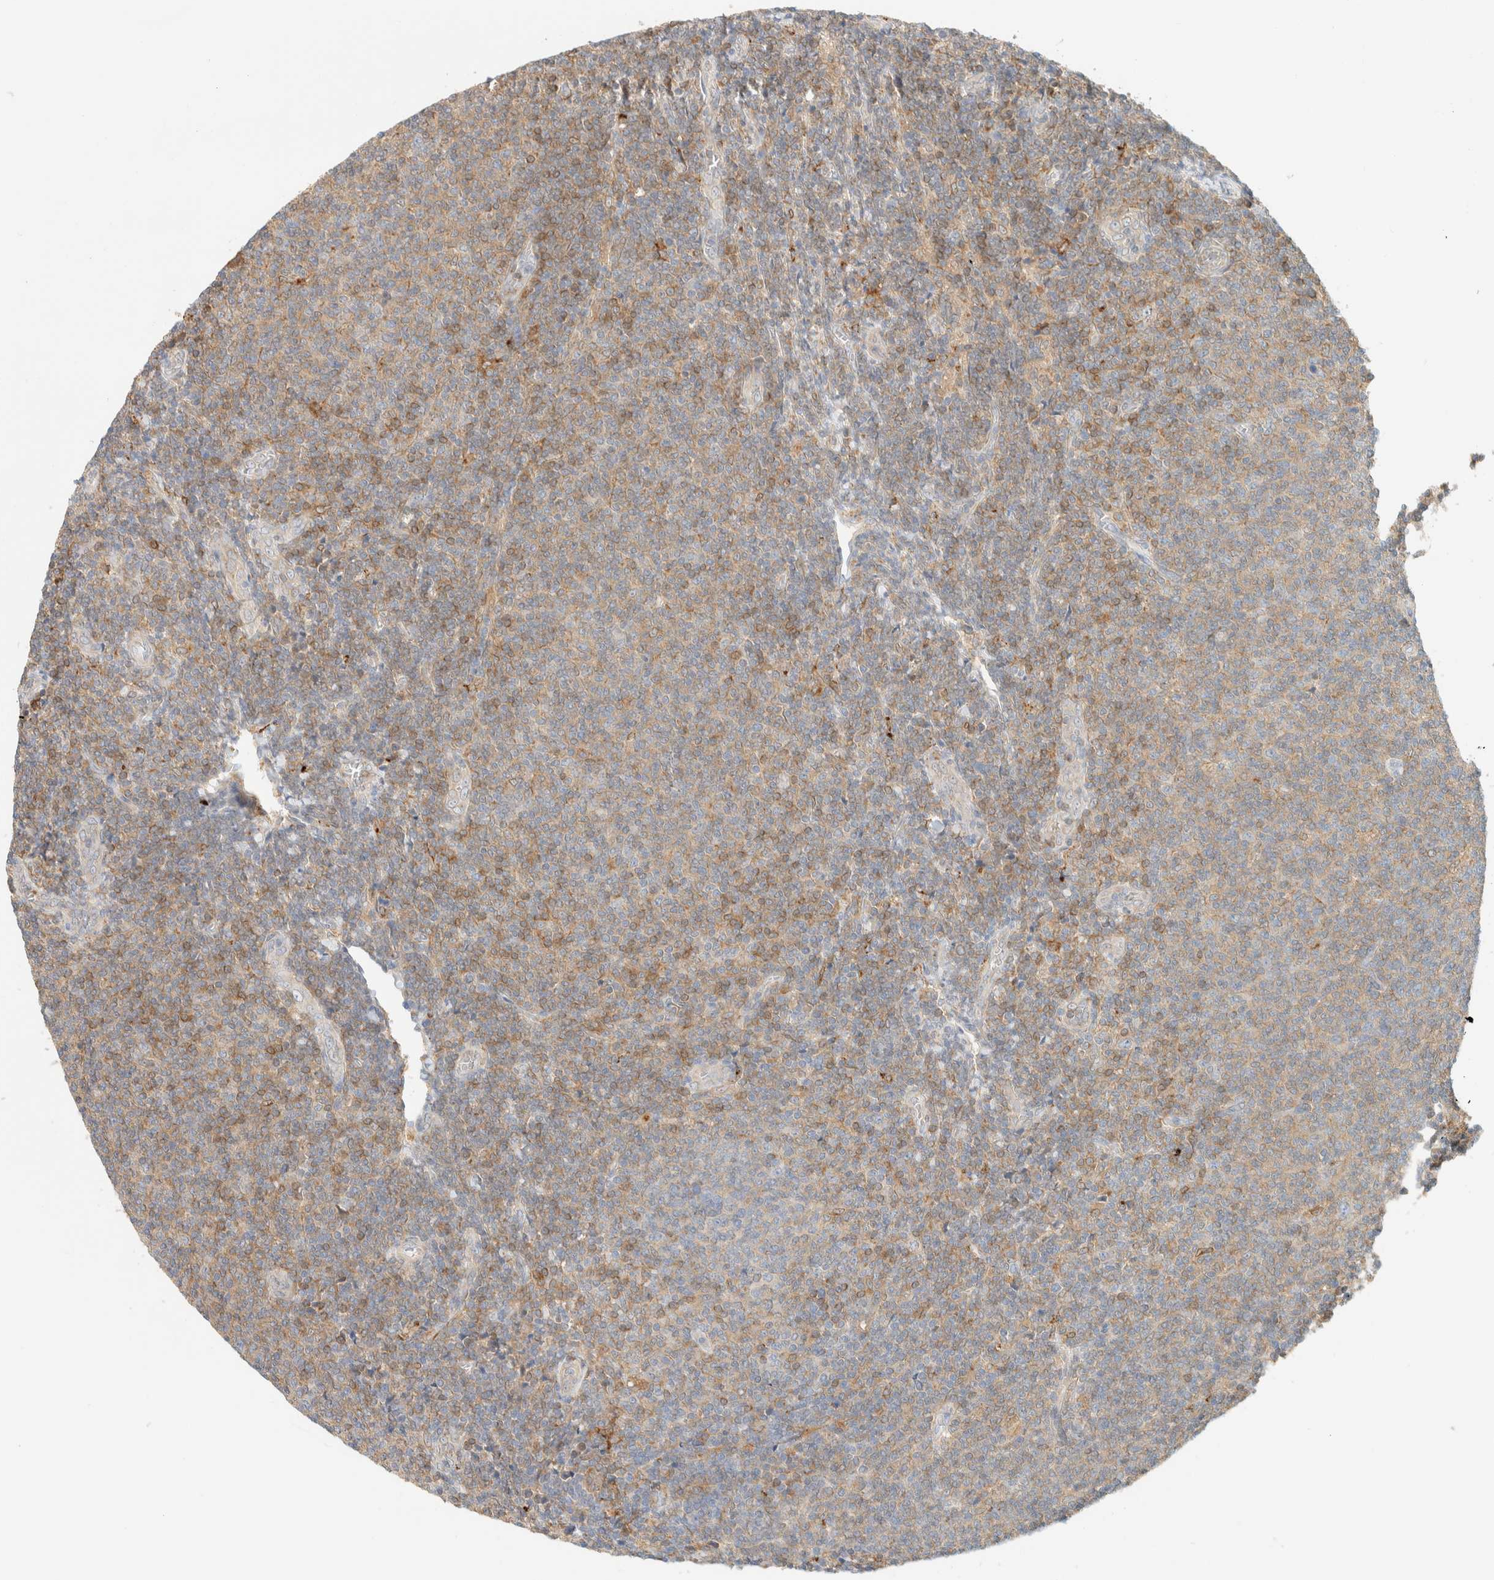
{"staining": {"intensity": "weak", "quantity": ">75%", "location": "cytoplasmic/membranous"}, "tissue": "lymphoma", "cell_type": "Tumor cells", "image_type": "cancer", "snomed": [{"axis": "morphology", "description": "Malignant lymphoma, non-Hodgkin's type, Low grade"}, {"axis": "topography", "description": "Lymph node"}], "caption": "IHC image of human low-grade malignant lymphoma, non-Hodgkin's type stained for a protein (brown), which reveals low levels of weak cytoplasmic/membranous positivity in about >75% of tumor cells.", "gene": "NT5C", "patient": {"sex": "male", "age": 66}}